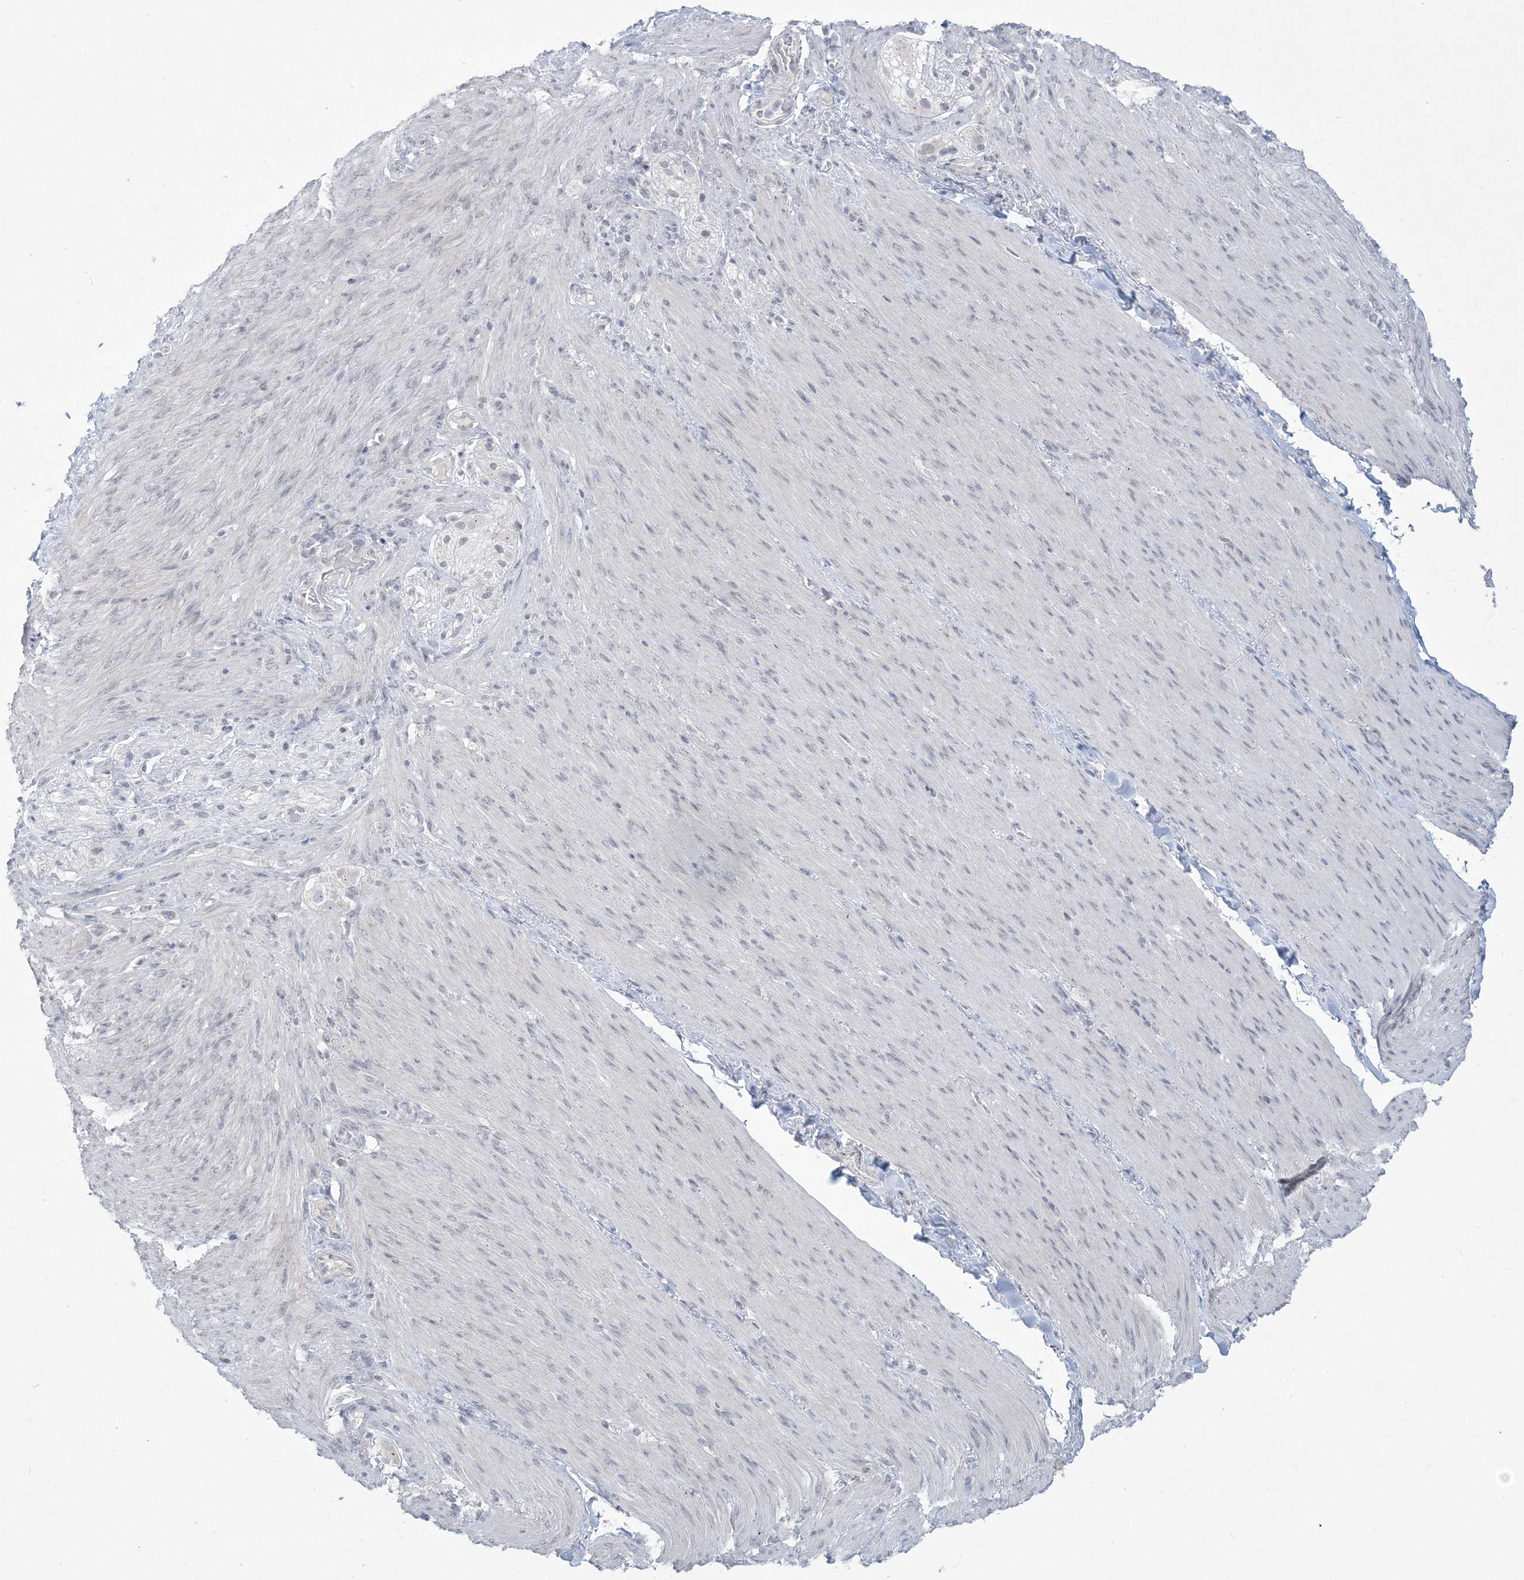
{"staining": {"intensity": "negative", "quantity": "none", "location": "none"}, "tissue": "adipose tissue", "cell_type": "Adipocytes", "image_type": "normal", "snomed": [{"axis": "morphology", "description": "Normal tissue, NOS"}, {"axis": "topography", "description": "Colon"}, {"axis": "topography", "description": "Peripheral nerve tissue"}], "caption": "Image shows no protein expression in adipocytes of benign adipose tissue. The staining is performed using DAB brown chromogen with nuclei counter-stained in using hematoxylin.", "gene": "HOMEZ", "patient": {"sex": "female", "age": 61}}